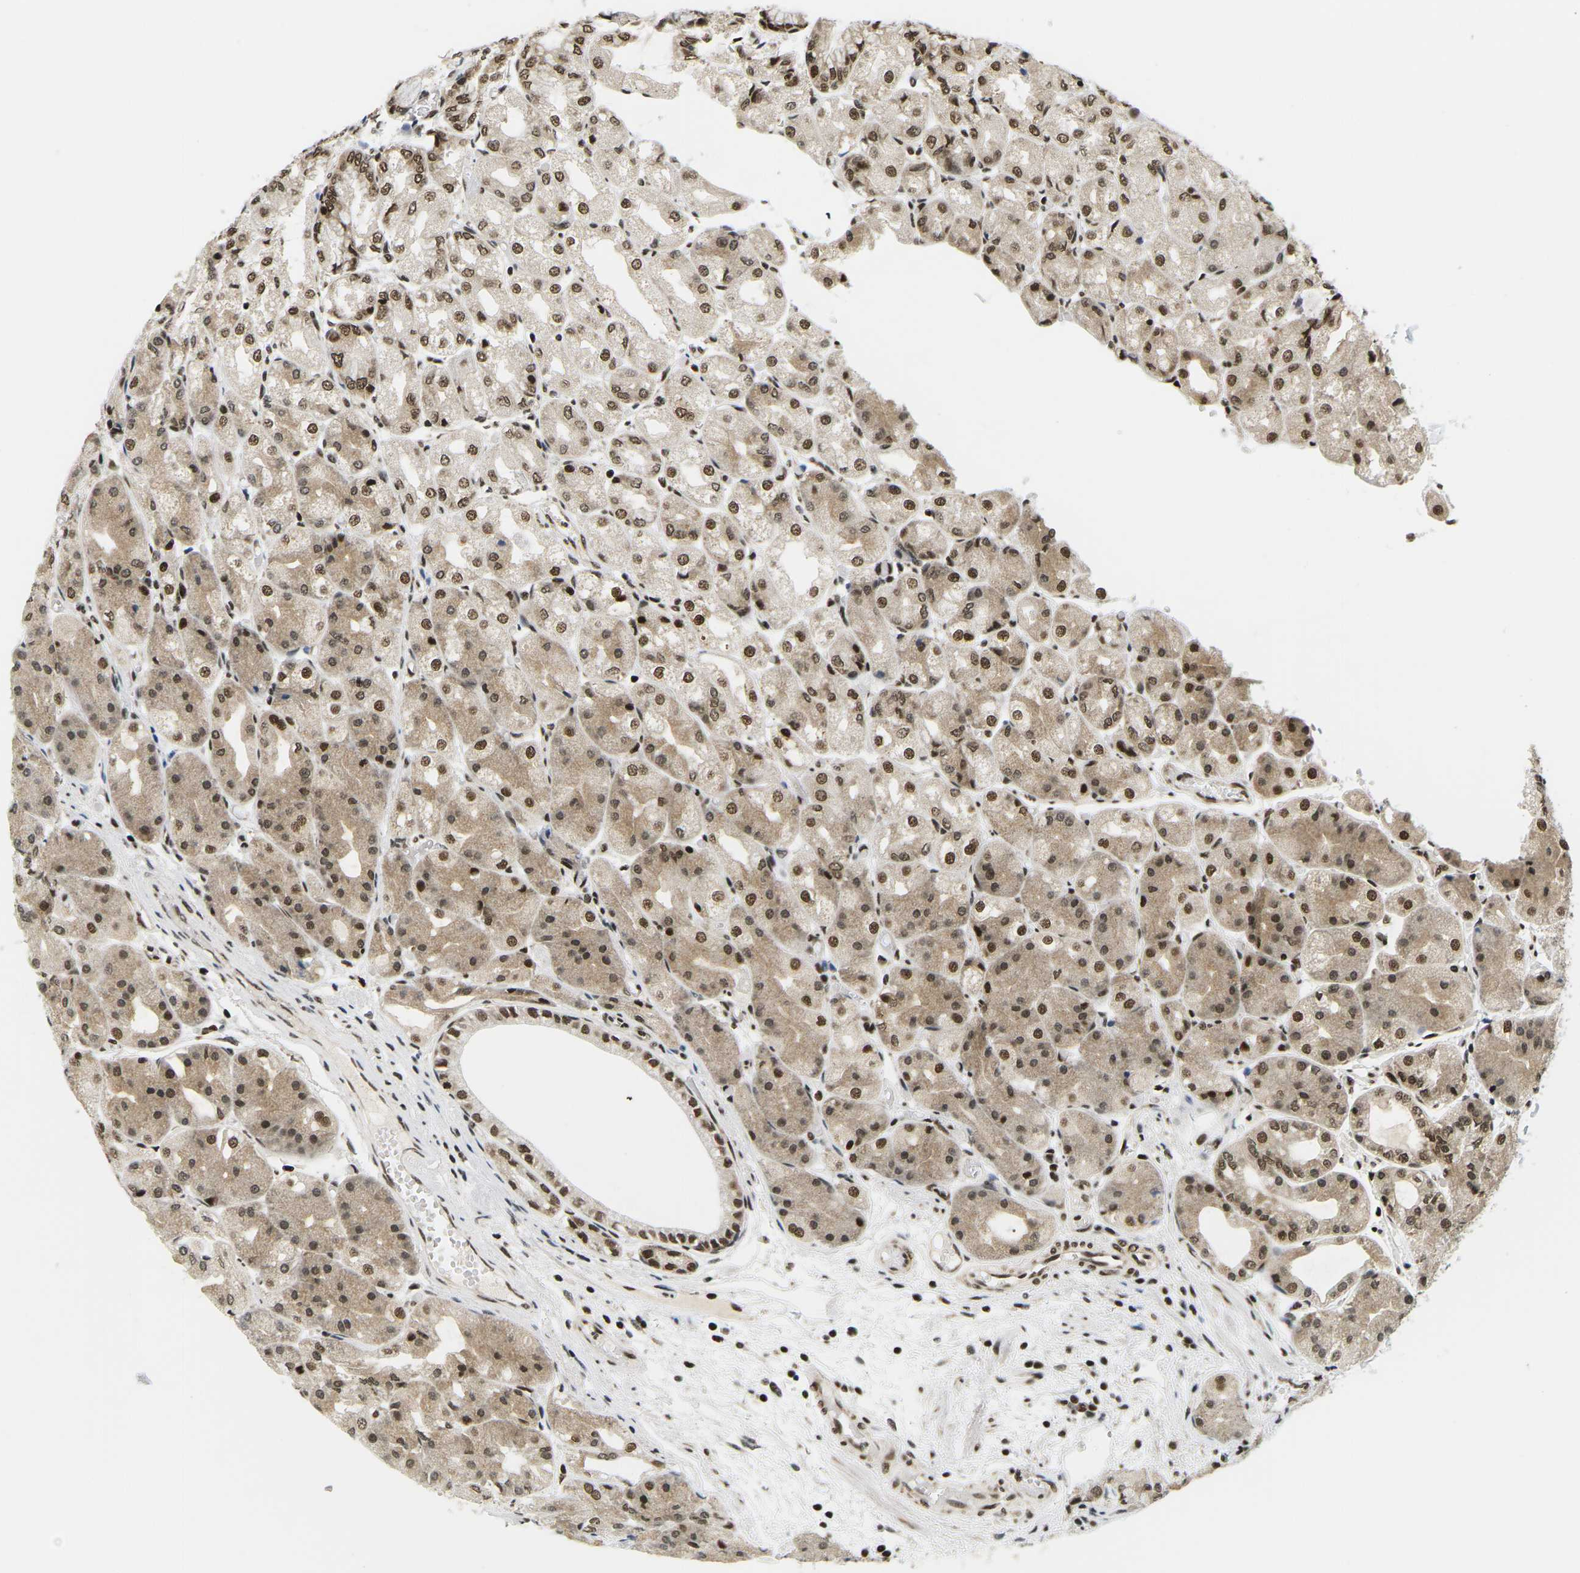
{"staining": {"intensity": "strong", "quantity": ">75%", "location": "cytoplasmic/membranous,nuclear"}, "tissue": "stomach", "cell_type": "Glandular cells", "image_type": "normal", "snomed": [{"axis": "morphology", "description": "Normal tissue, NOS"}, {"axis": "topography", "description": "Stomach, upper"}], "caption": "This is a micrograph of immunohistochemistry (IHC) staining of normal stomach, which shows strong expression in the cytoplasmic/membranous,nuclear of glandular cells.", "gene": "CELF1", "patient": {"sex": "male", "age": 72}}